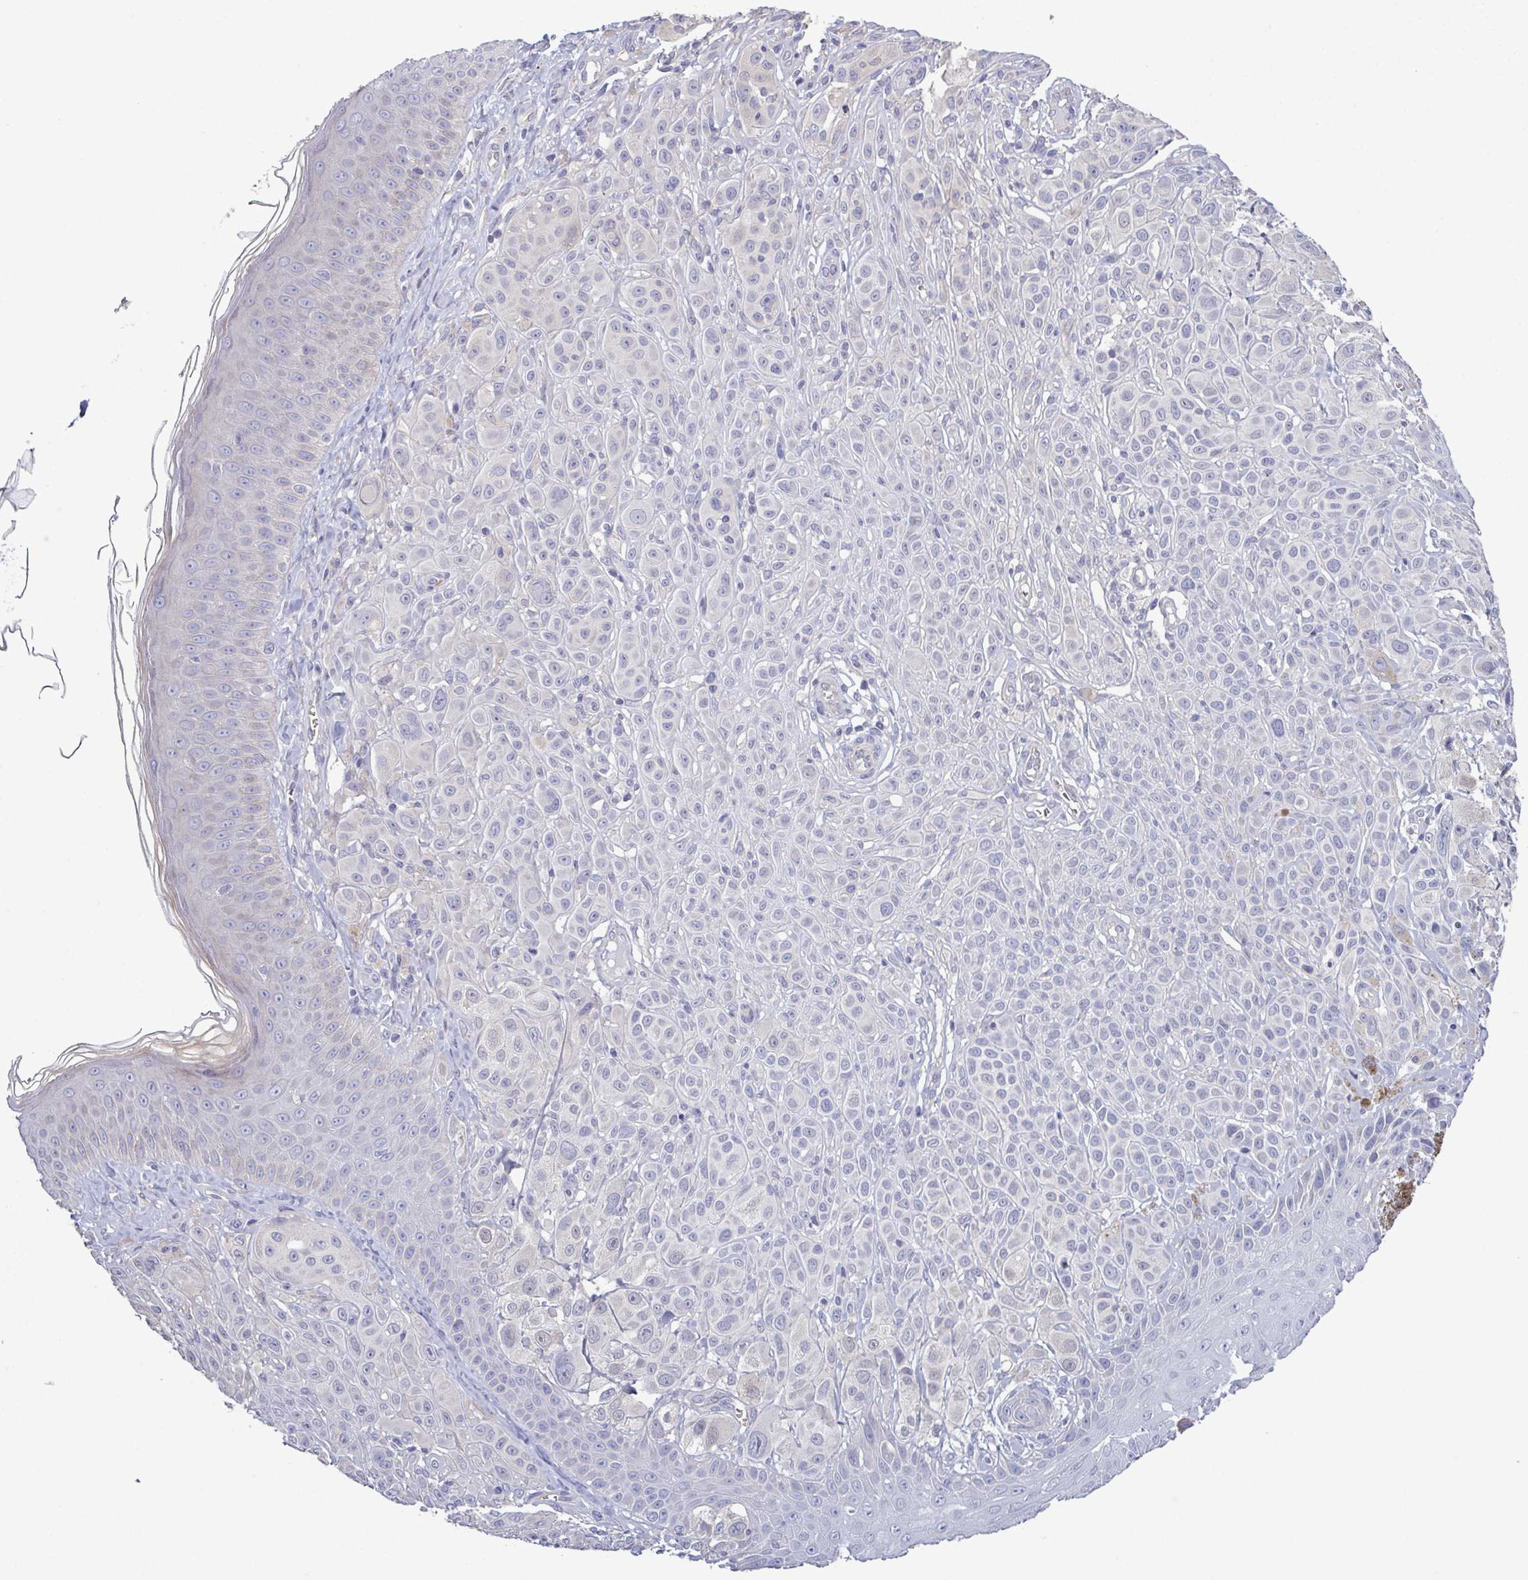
{"staining": {"intensity": "negative", "quantity": "none", "location": "none"}, "tissue": "melanoma", "cell_type": "Tumor cells", "image_type": "cancer", "snomed": [{"axis": "morphology", "description": "Malignant melanoma, NOS"}, {"axis": "topography", "description": "Skin"}], "caption": "Photomicrograph shows no significant protein expression in tumor cells of malignant melanoma.", "gene": "GLDC", "patient": {"sex": "male", "age": 67}}